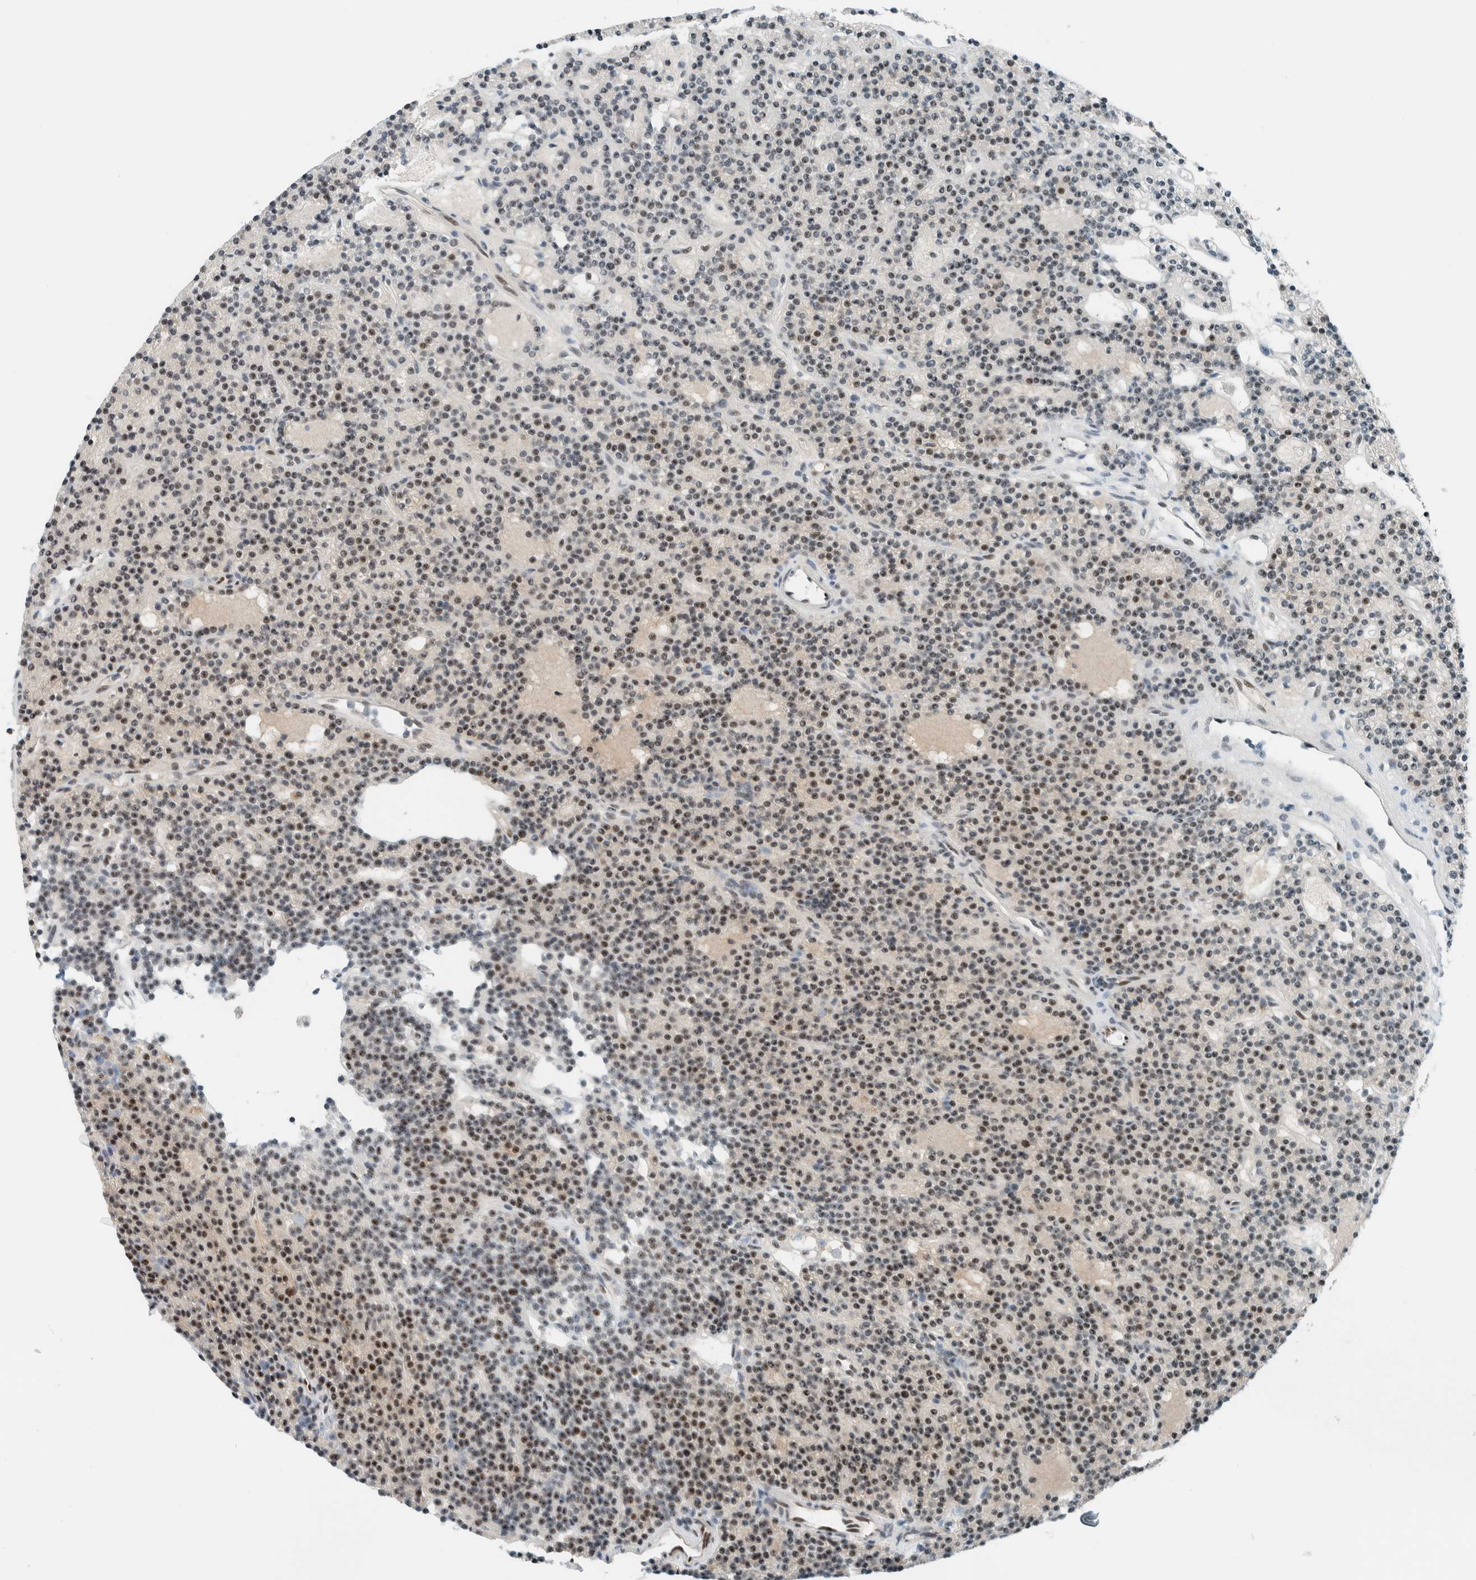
{"staining": {"intensity": "weak", "quantity": ">75%", "location": "nuclear"}, "tissue": "parathyroid gland", "cell_type": "Glandular cells", "image_type": "normal", "snomed": [{"axis": "morphology", "description": "Normal tissue, NOS"}, {"axis": "topography", "description": "Parathyroid gland"}], "caption": "Parathyroid gland stained with DAB (3,3'-diaminobenzidine) immunohistochemistry (IHC) demonstrates low levels of weak nuclear expression in approximately >75% of glandular cells. (brown staining indicates protein expression, while blue staining denotes nuclei).", "gene": "CYSRT1", "patient": {"sex": "male", "age": 75}}